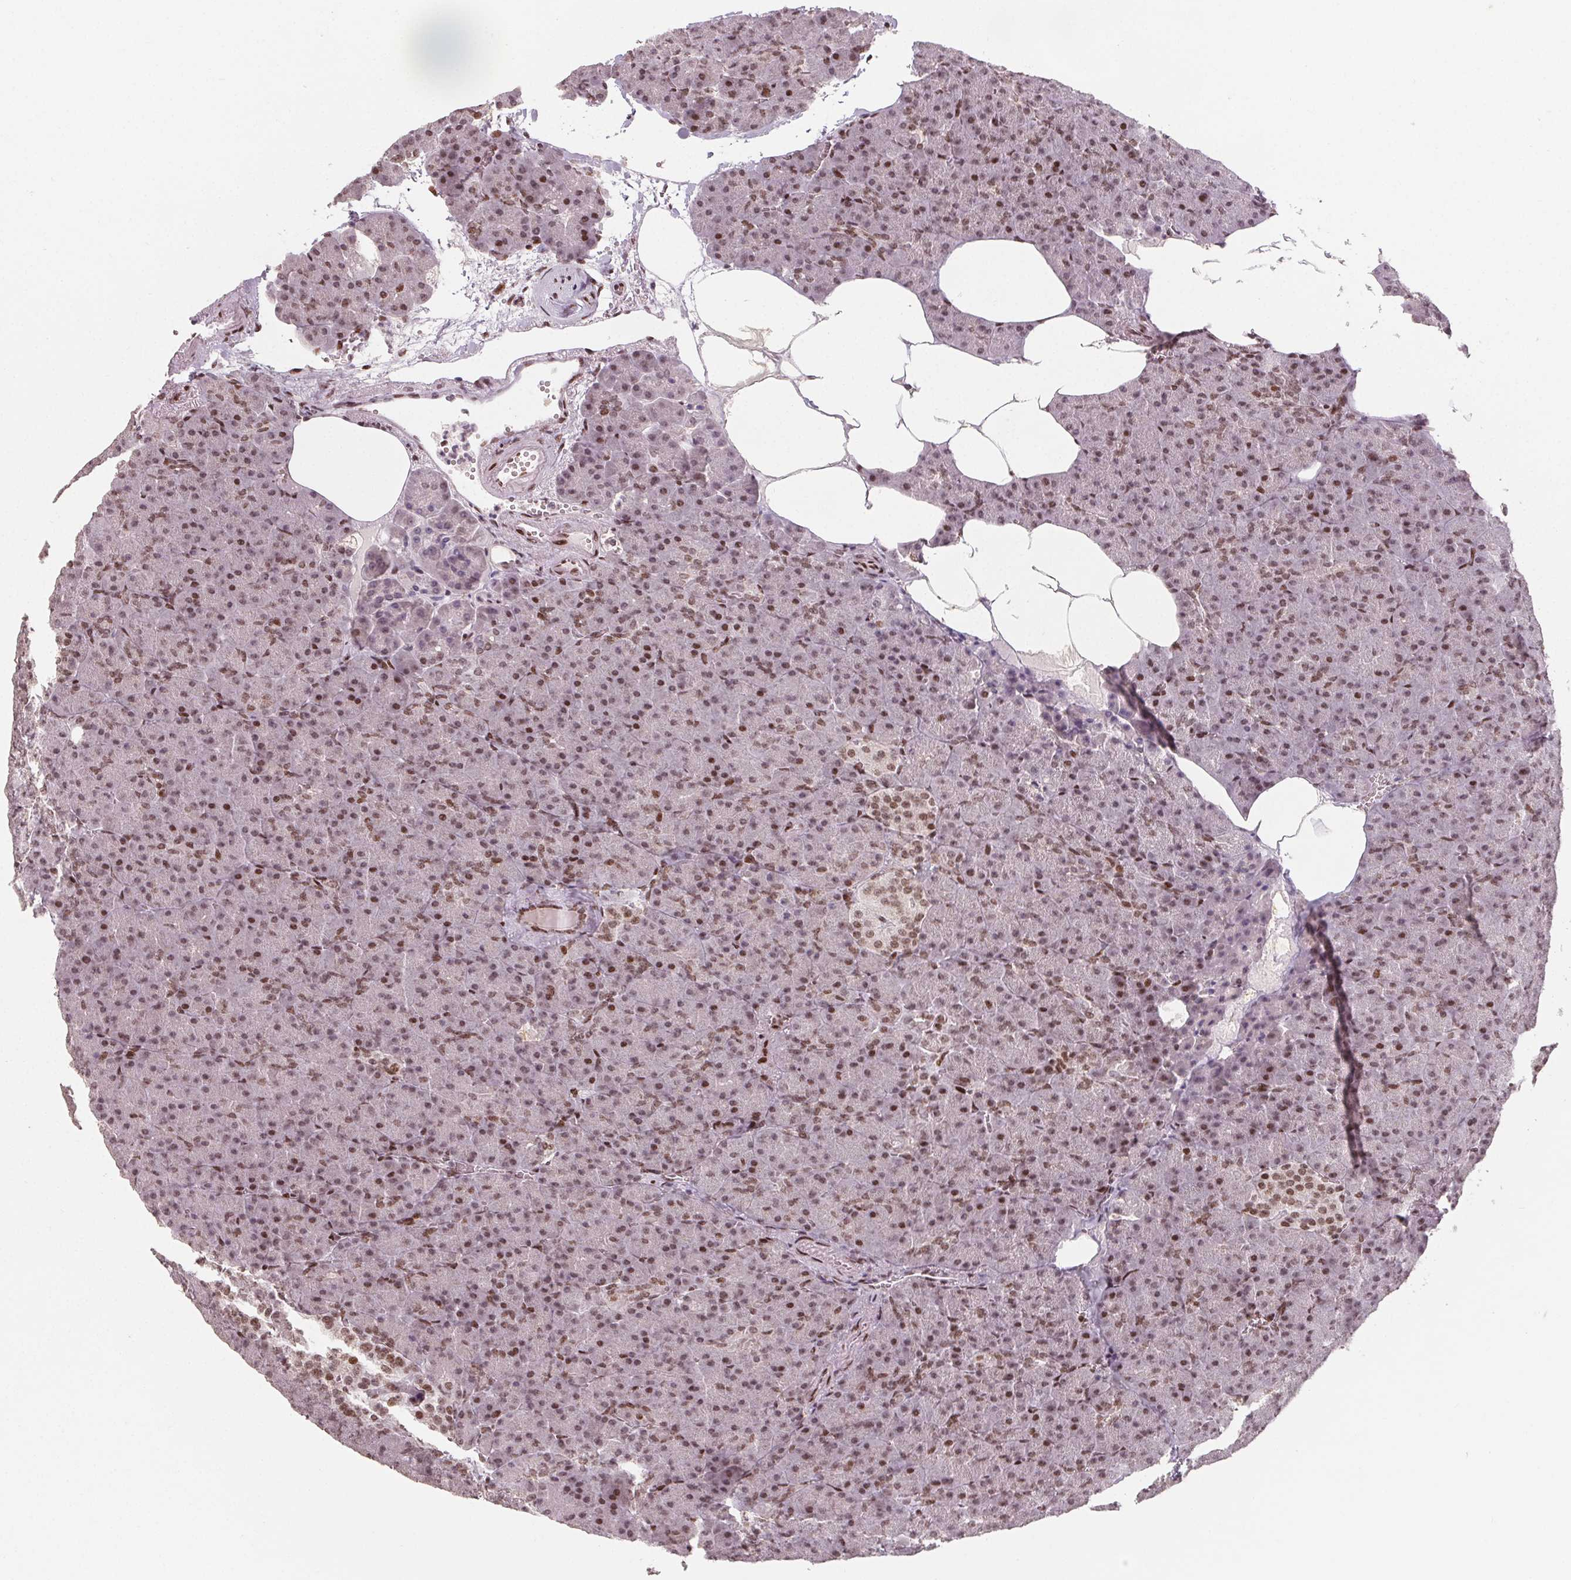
{"staining": {"intensity": "moderate", "quantity": ">75%", "location": "nuclear"}, "tissue": "pancreas", "cell_type": "Exocrine glandular cells", "image_type": "normal", "snomed": [{"axis": "morphology", "description": "Normal tissue, NOS"}, {"axis": "topography", "description": "Pancreas"}], "caption": "Immunohistochemical staining of unremarkable pancreas shows moderate nuclear protein staining in approximately >75% of exocrine glandular cells. Nuclei are stained in blue.", "gene": "KMT2A", "patient": {"sex": "female", "age": 74}}